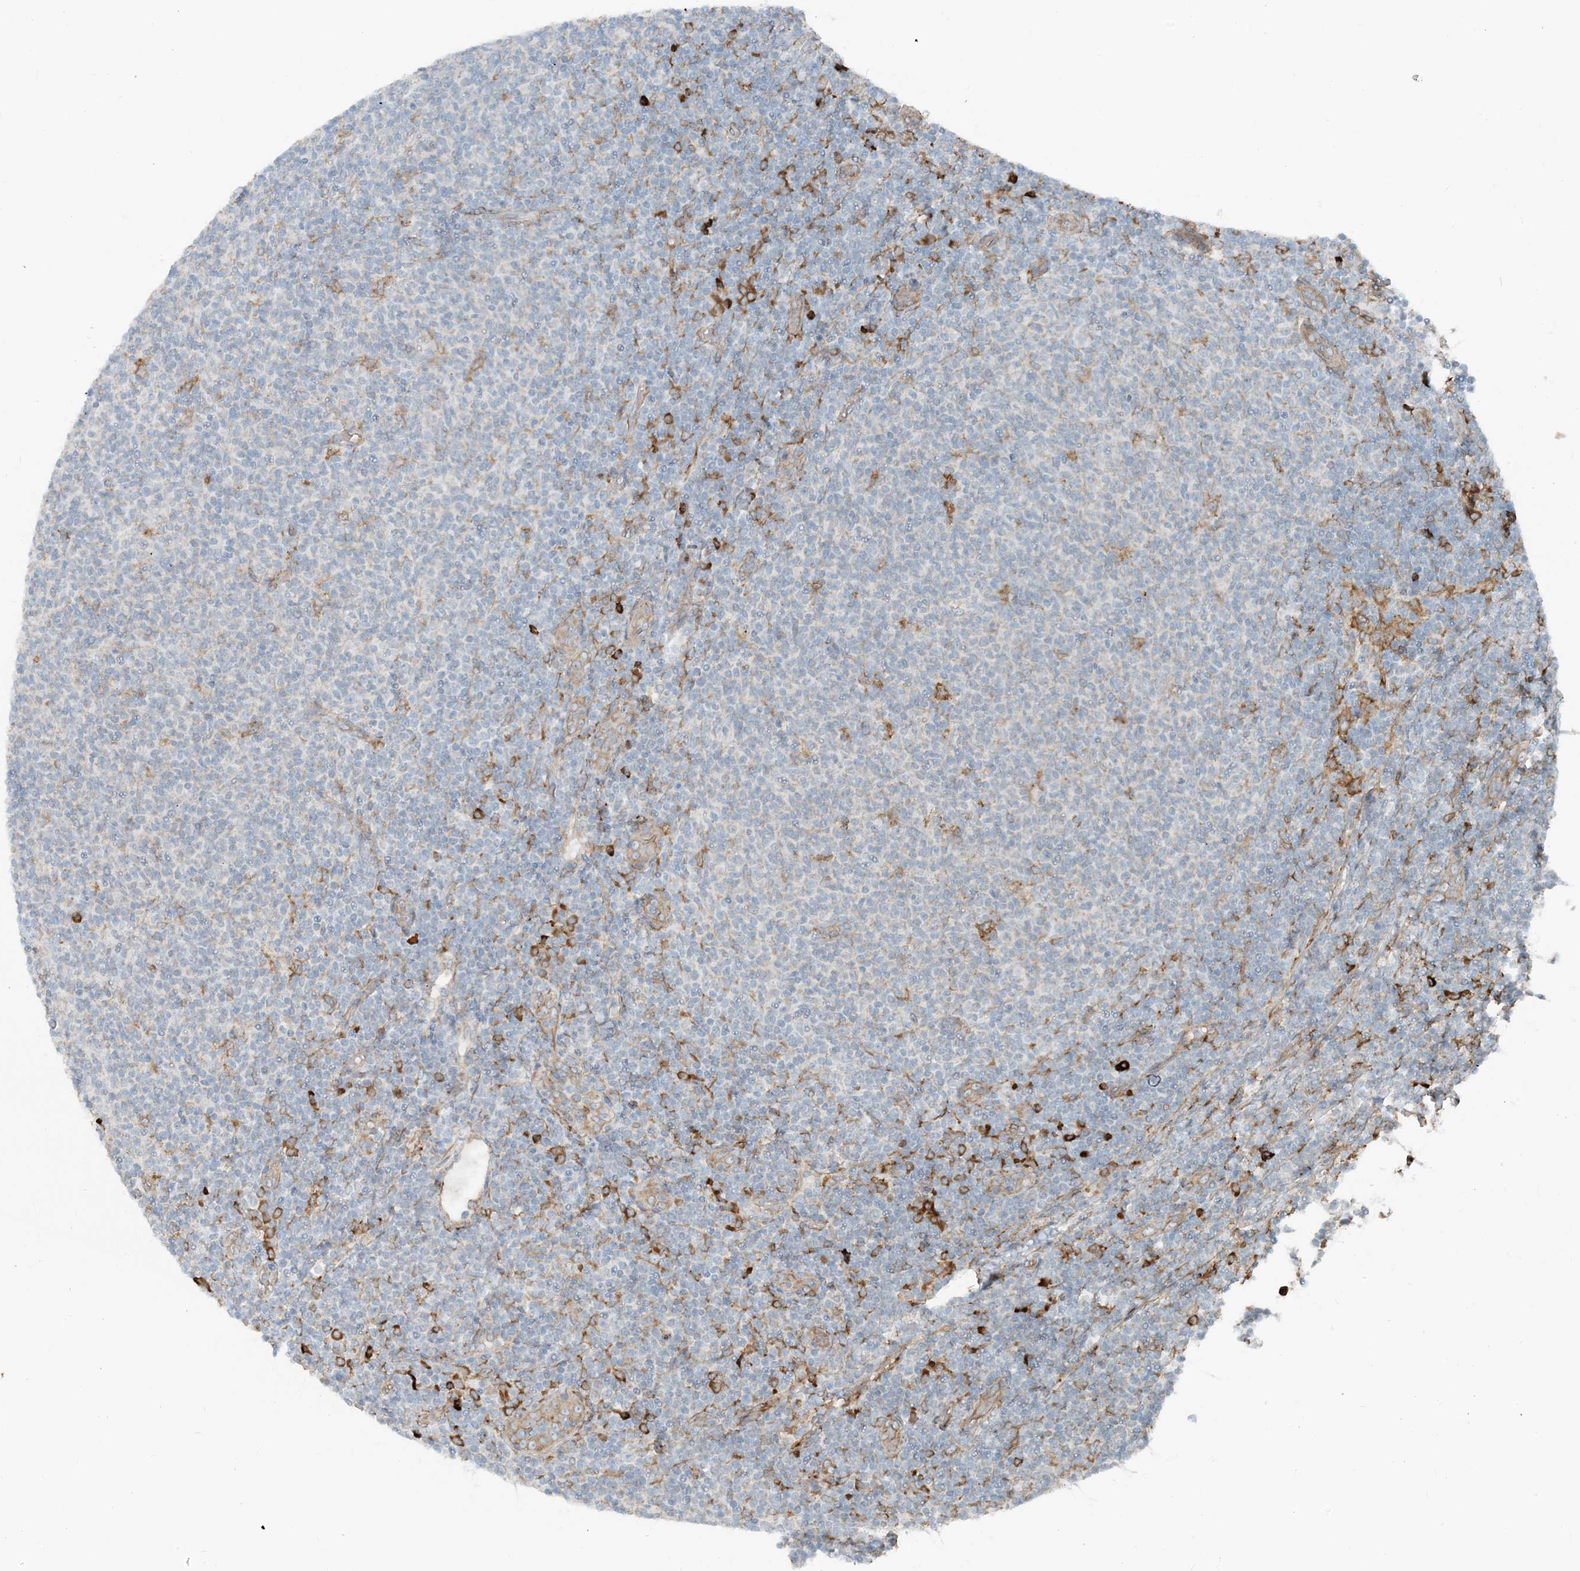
{"staining": {"intensity": "negative", "quantity": "none", "location": "none"}, "tissue": "lymphoma", "cell_type": "Tumor cells", "image_type": "cancer", "snomed": [{"axis": "morphology", "description": "Malignant lymphoma, non-Hodgkin's type, Low grade"}, {"axis": "topography", "description": "Lymph node"}], "caption": "A photomicrograph of human lymphoma is negative for staining in tumor cells.", "gene": "CERKL", "patient": {"sex": "male", "age": 66}}